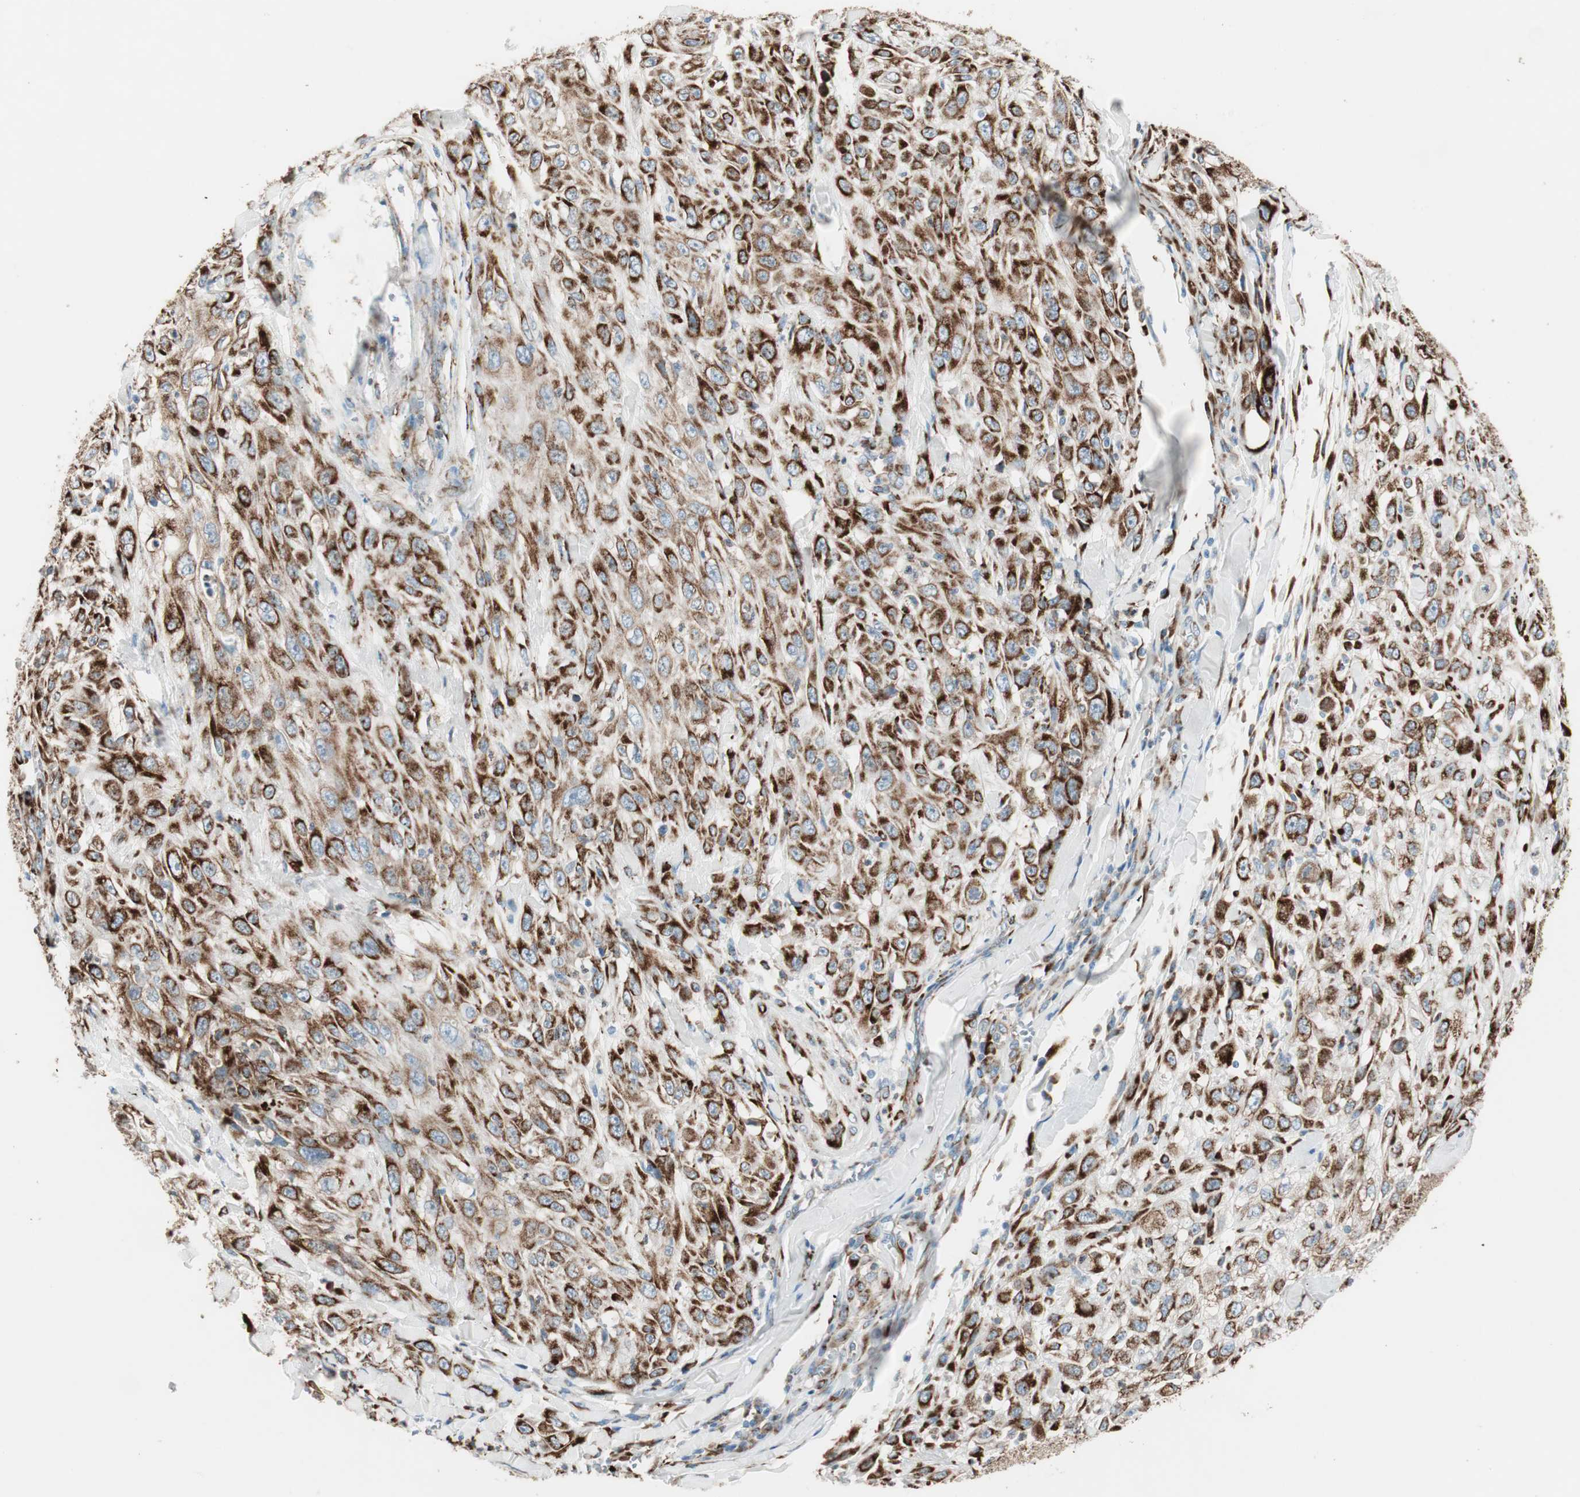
{"staining": {"intensity": "strong", "quantity": ">75%", "location": "cytoplasmic/membranous"}, "tissue": "skin cancer", "cell_type": "Tumor cells", "image_type": "cancer", "snomed": [{"axis": "morphology", "description": "Squamous cell carcinoma, NOS"}, {"axis": "morphology", "description": "Squamous cell carcinoma, metastatic, NOS"}, {"axis": "topography", "description": "Skin"}, {"axis": "topography", "description": "Lymph node"}], "caption": "This image reveals squamous cell carcinoma (skin) stained with immunohistochemistry to label a protein in brown. The cytoplasmic/membranous of tumor cells show strong positivity for the protein. Nuclei are counter-stained blue.", "gene": "P4HTM", "patient": {"sex": "male", "age": 75}}